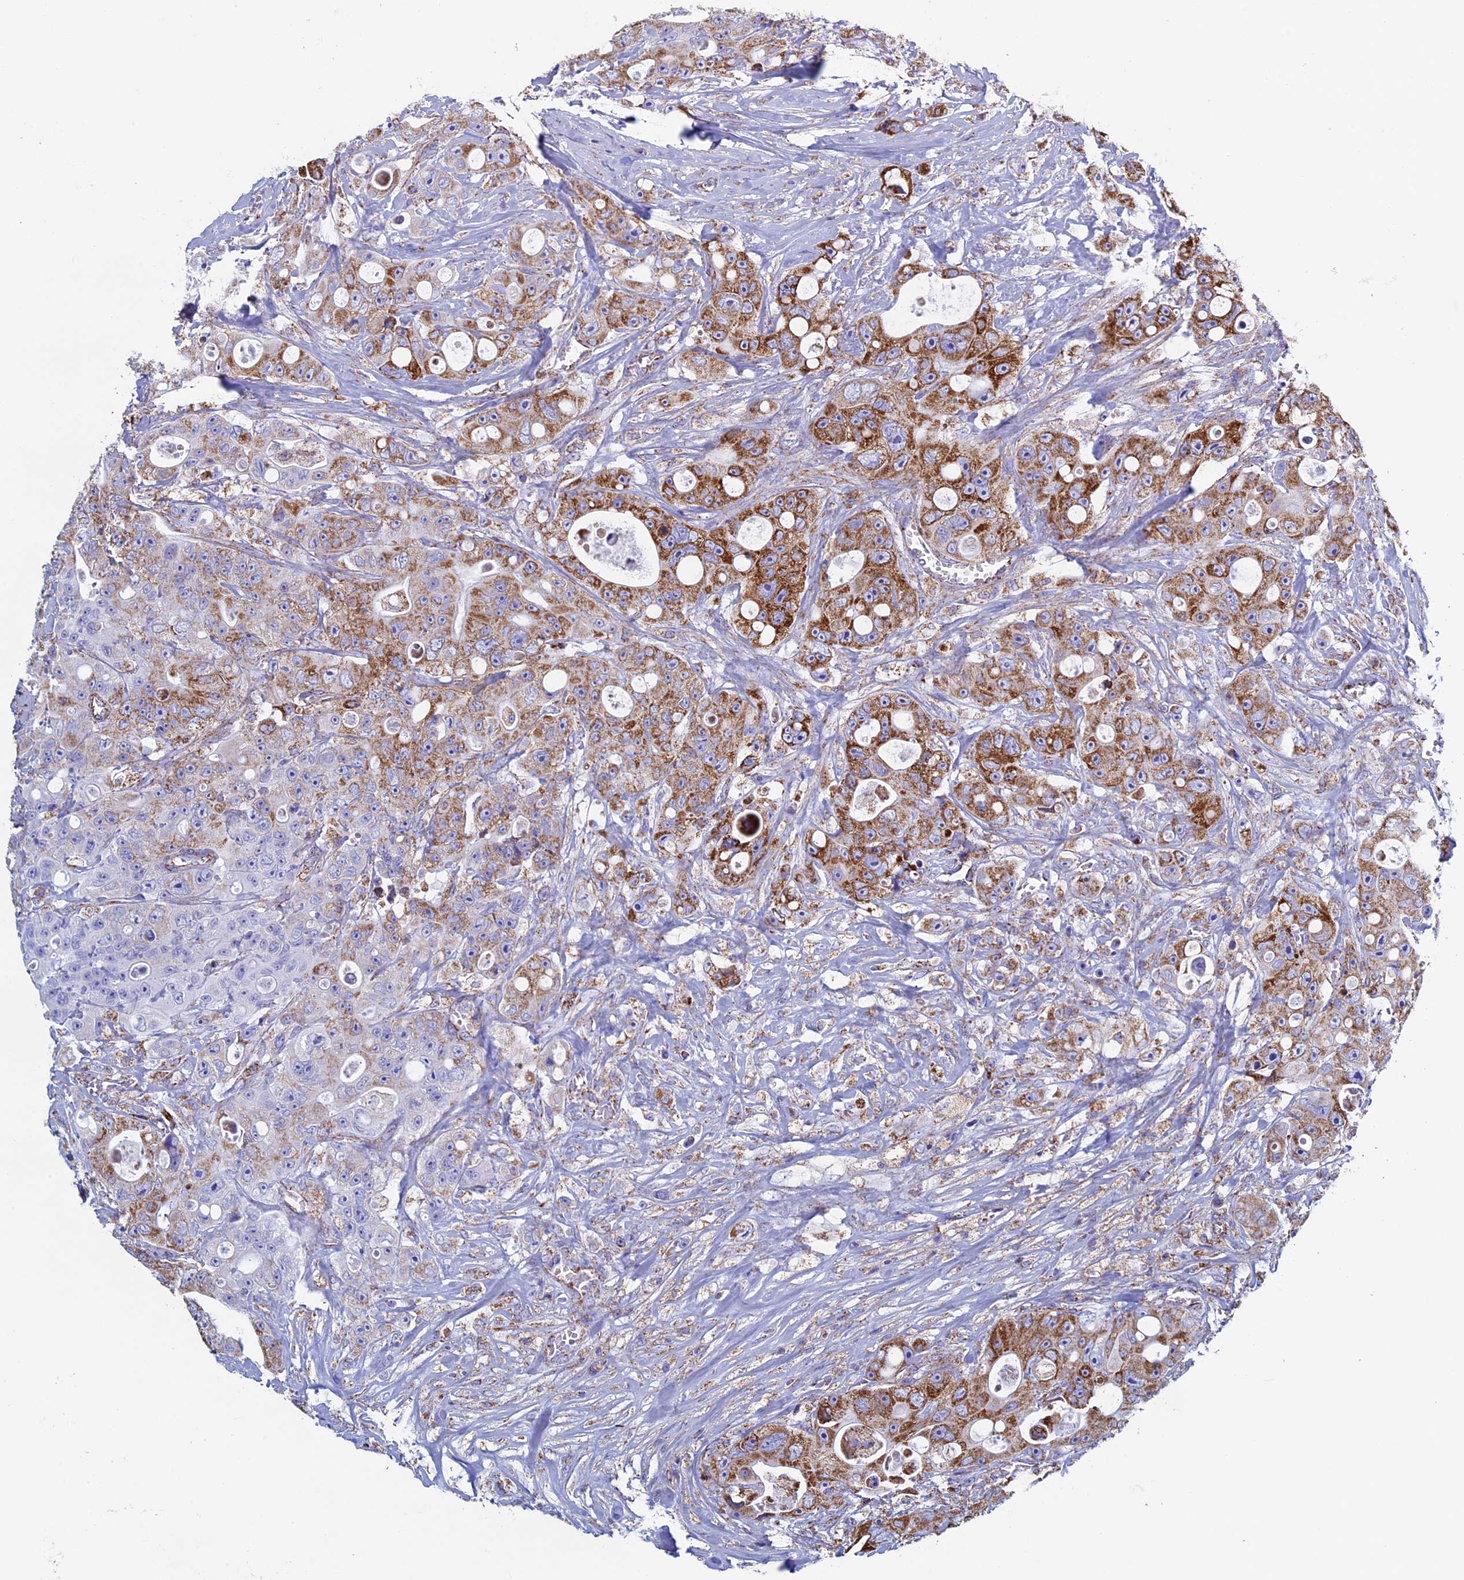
{"staining": {"intensity": "moderate", "quantity": ">75%", "location": "cytoplasmic/membranous"}, "tissue": "colorectal cancer", "cell_type": "Tumor cells", "image_type": "cancer", "snomed": [{"axis": "morphology", "description": "Adenocarcinoma, NOS"}, {"axis": "topography", "description": "Colon"}], "caption": "Human colorectal adenocarcinoma stained with a protein marker exhibits moderate staining in tumor cells.", "gene": "UQCRFS1", "patient": {"sex": "female", "age": 46}}